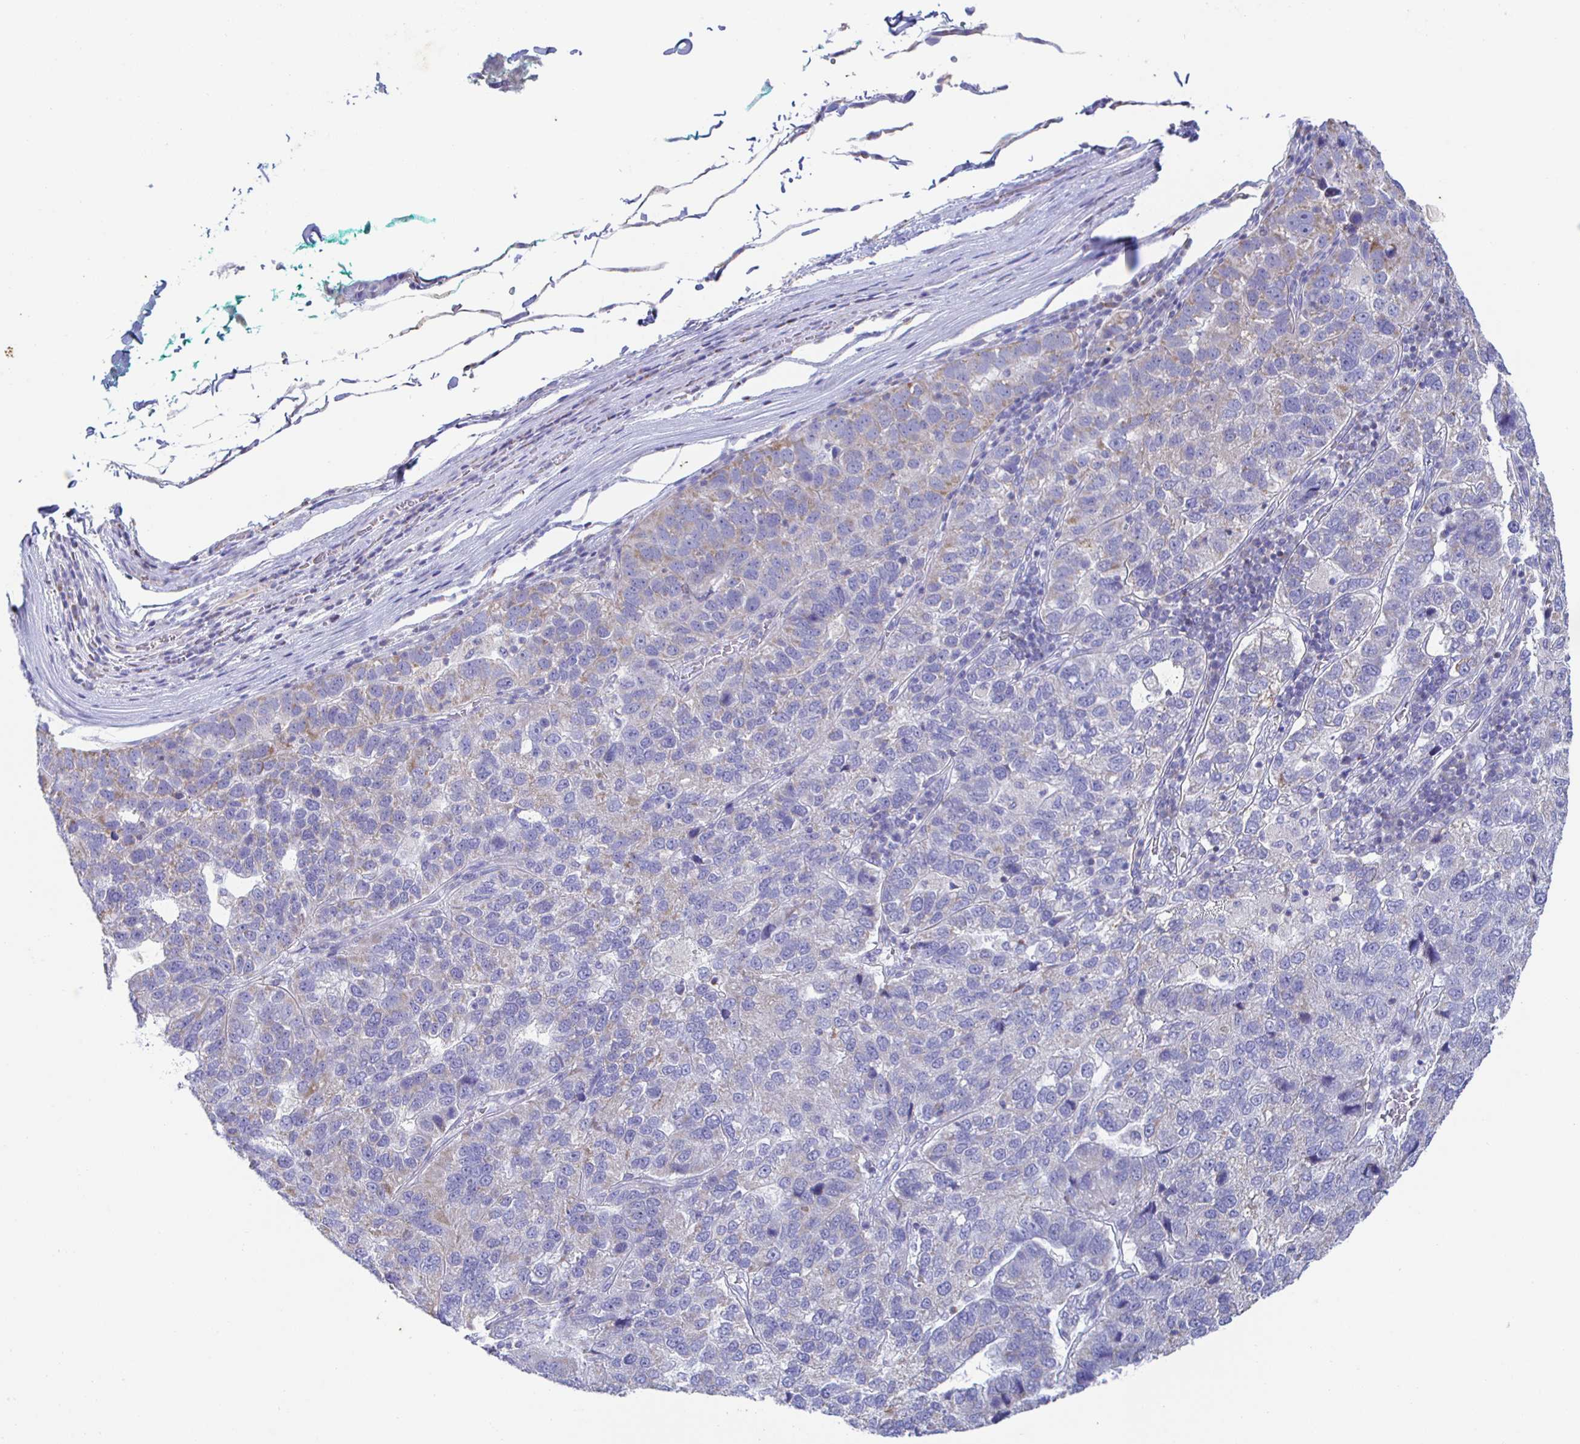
{"staining": {"intensity": "negative", "quantity": "none", "location": "none"}, "tissue": "pancreatic cancer", "cell_type": "Tumor cells", "image_type": "cancer", "snomed": [{"axis": "morphology", "description": "Adenocarcinoma, NOS"}, {"axis": "topography", "description": "Pancreas"}], "caption": "Histopathology image shows no protein expression in tumor cells of pancreatic adenocarcinoma tissue.", "gene": "SYNGR4", "patient": {"sex": "female", "age": 61}}